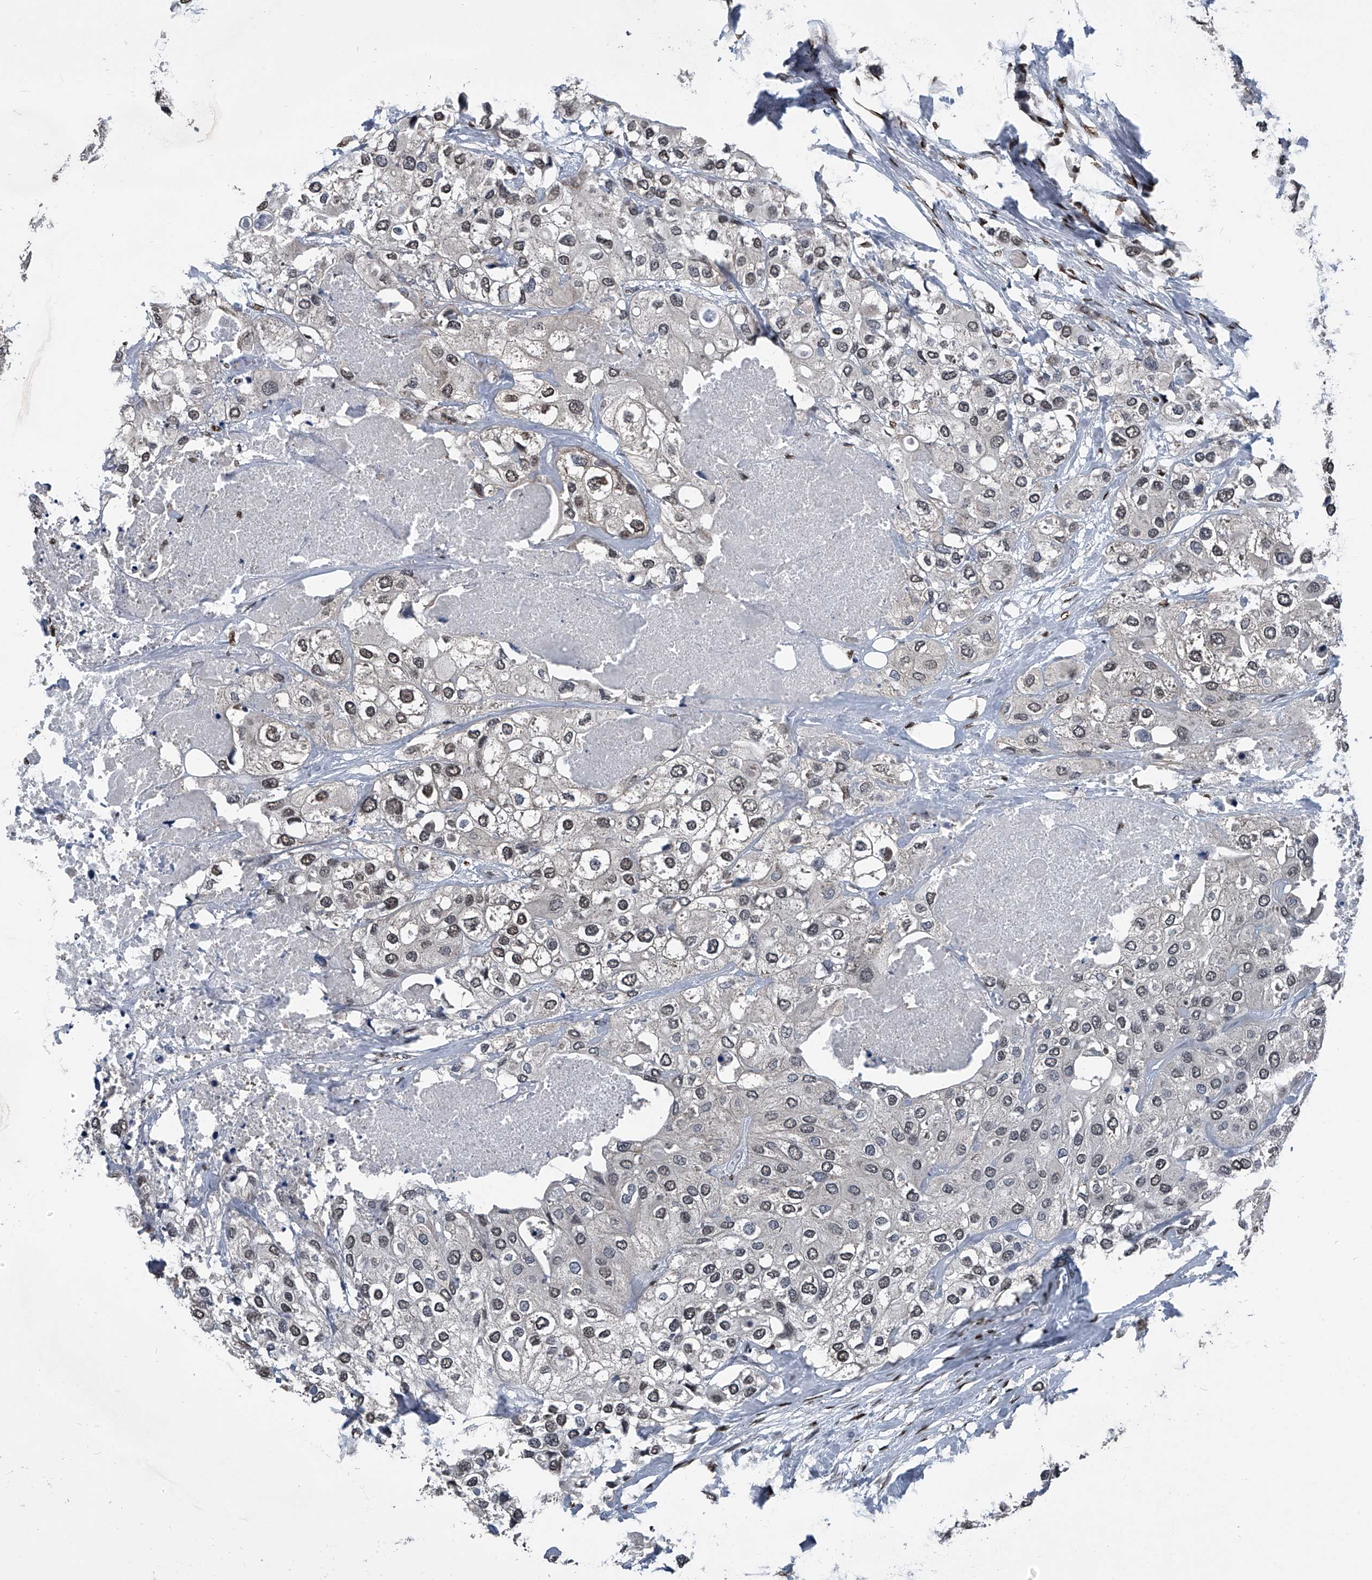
{"staining": {"intensity": "weak", "quantity": "25%-75%", "location": "nuclear"}, "tissue": "urothelial cancer", "cell_type": "Tumor cells", "image_type": "cancer", "snomed": [{"axis": "morphology", "description": "Urothelial carcinoma, High grade"}, {"axis": "topography", "description": "Urinary bladder"}], "caption": "A photomicrograph of human urothelial carcinoma (high-grade) stained for a protein demonstrates weak nuclear brown staining in tumor cells.", "gene": "FKBP5", "patient": {"sex": "male", "age": 64}}